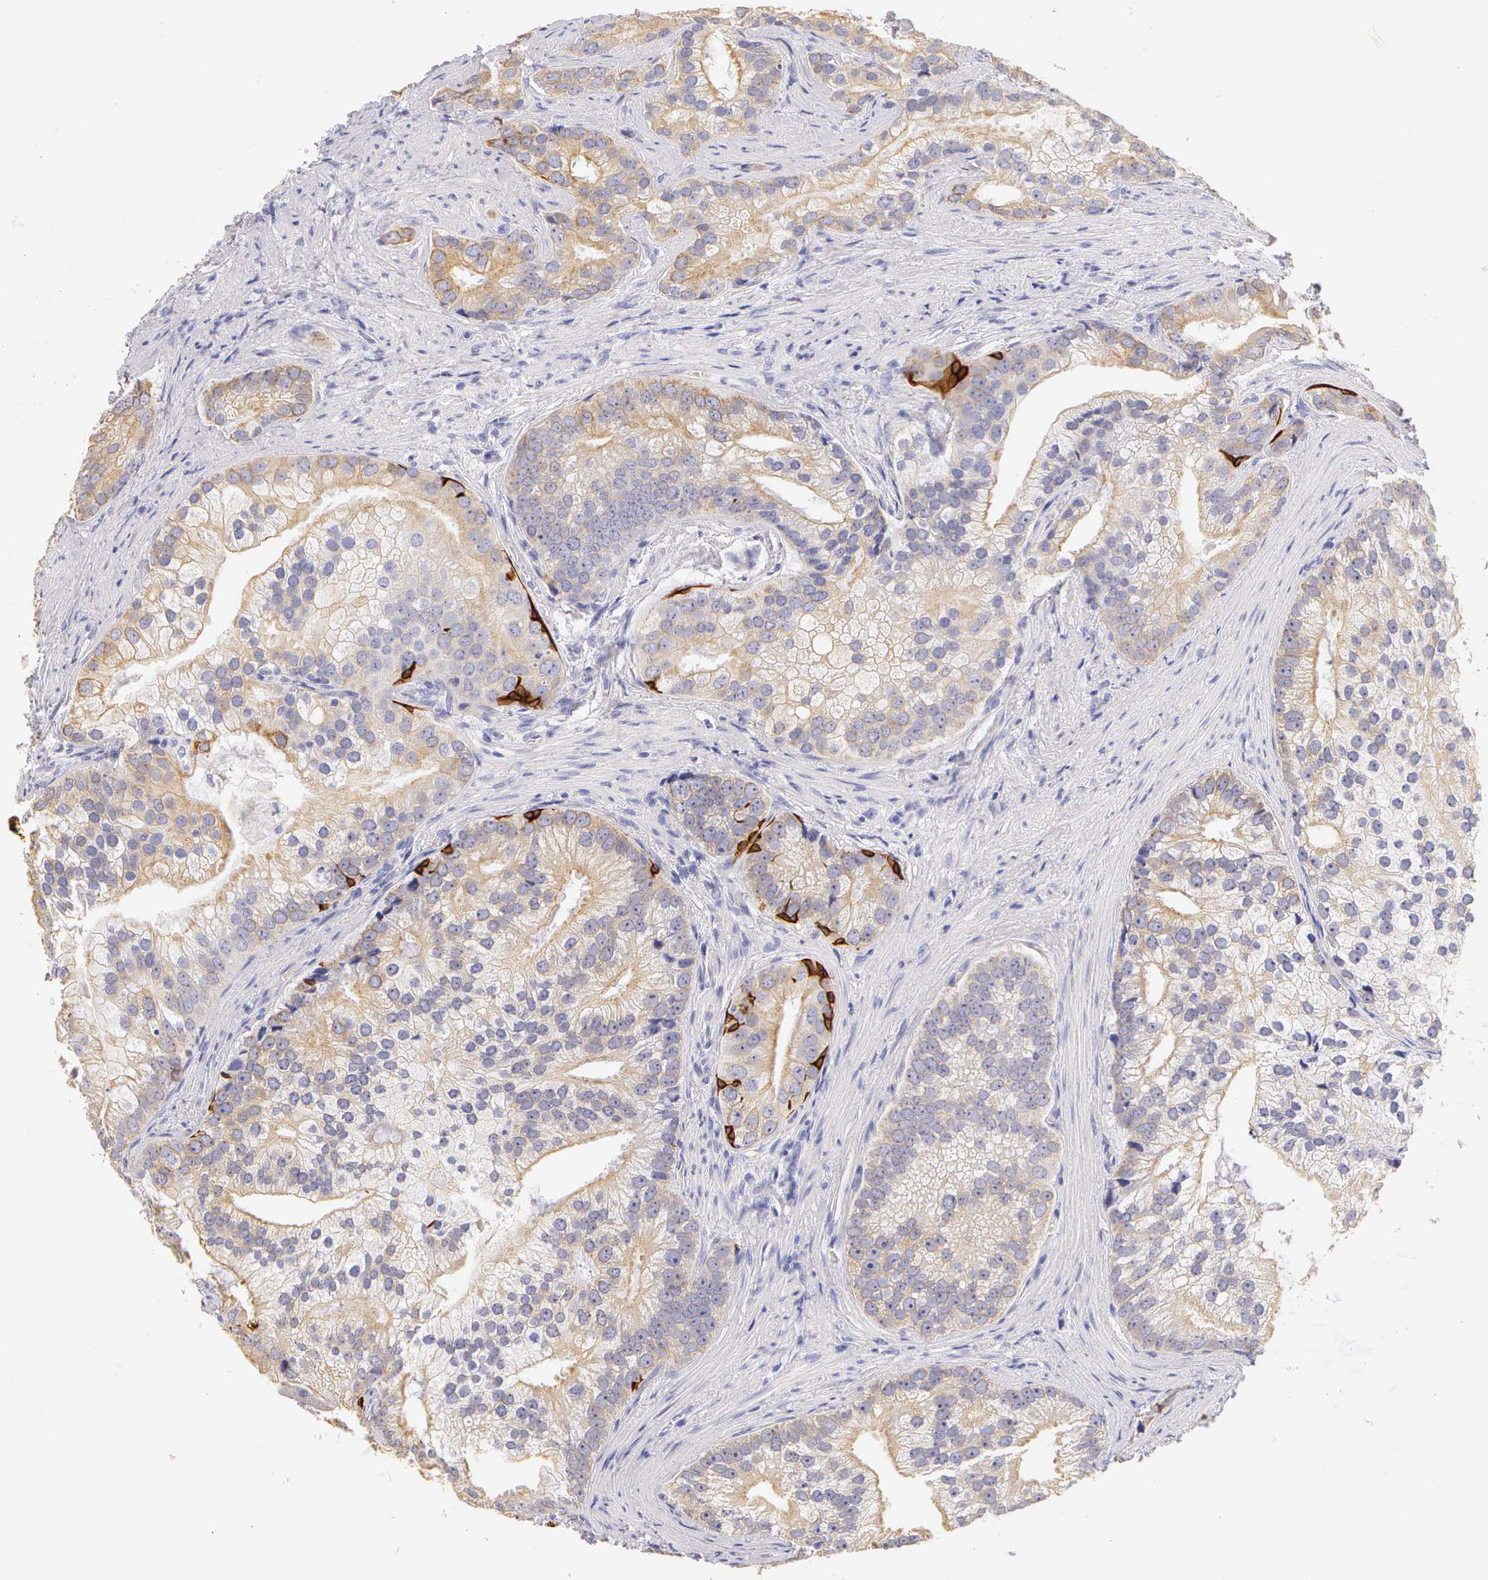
{"staining": {"intensity": "weak", "quantity": ">75%", "location": "cytoplasmic/membranous"}, "tissue": "prostate cancer", "cell_type": "Tumor cells", "image_type": "cancer", "snomed": [{"axis": "morphology", "description": "Adenocarcinoma, Low grade"}, {"axis": "topography", "description": "Prostate"}], "caption": "Protein staining of prostate cancer tissue demonstrates weak cytoplasmic/membranous expression in about >75% of tumor cells.", "gene": "KRT17", "patient": {"sex": "male", "age": 71}}